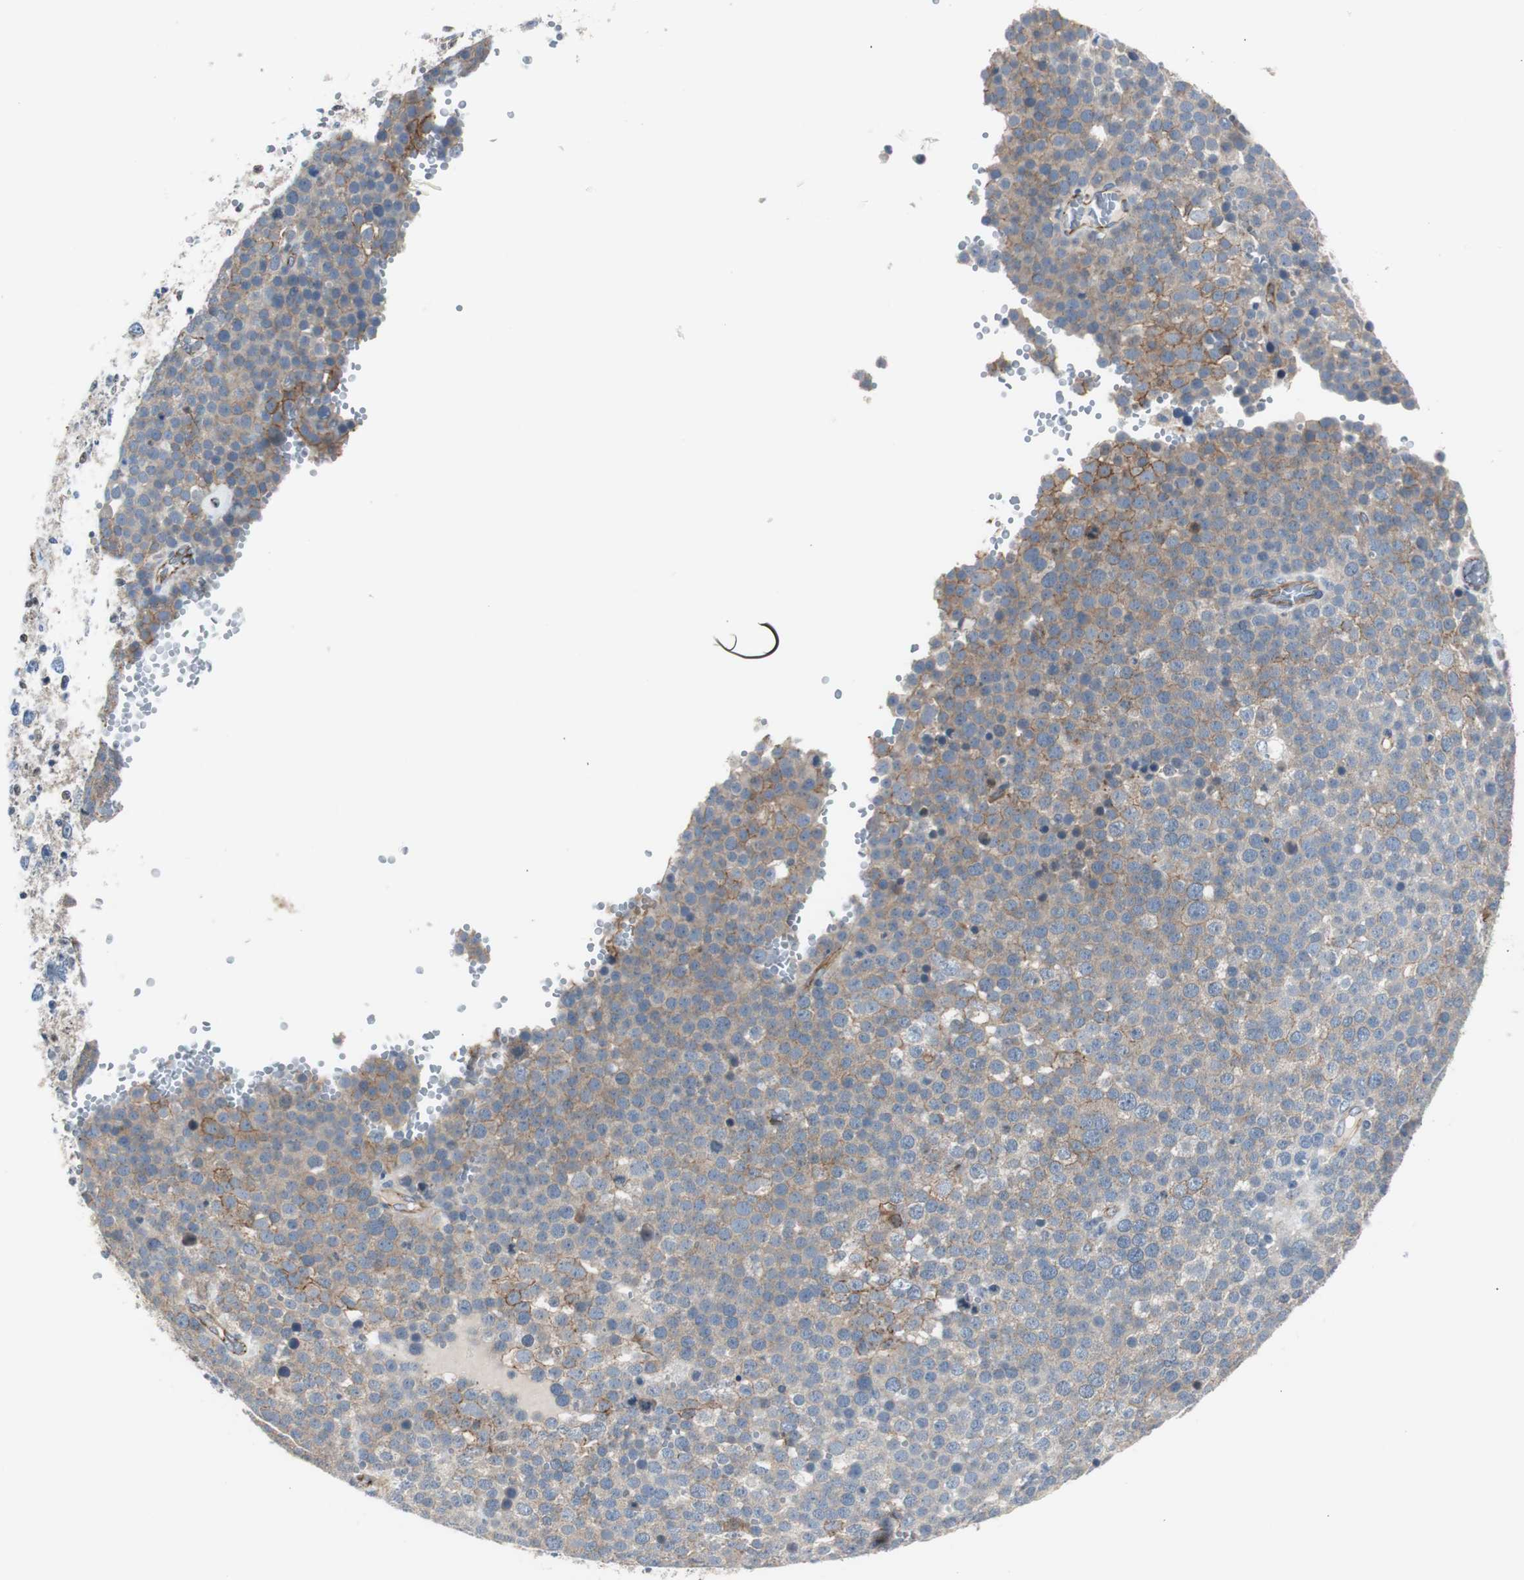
{"staining": {"intensity": "moderate", "quantity": ">75%", "location": "cytoplasmic/membranous"}, "tissue": "testis cancer", "cell_type": "Tumor cells", "image_type": "cancer", "snomed": [{"axis": "morphology", "description": "Seminoma, NOS"}, {"axis": "topography", "description": "Testis"}], "caption": "Protein analysis of testis cancer (seminoma) tissue displays moderate cytoplasmic/membranous staining in approximately >75% of tumor cells.", "gene": "STXBP4", "patient": {"sex": "male", "age": 71}}